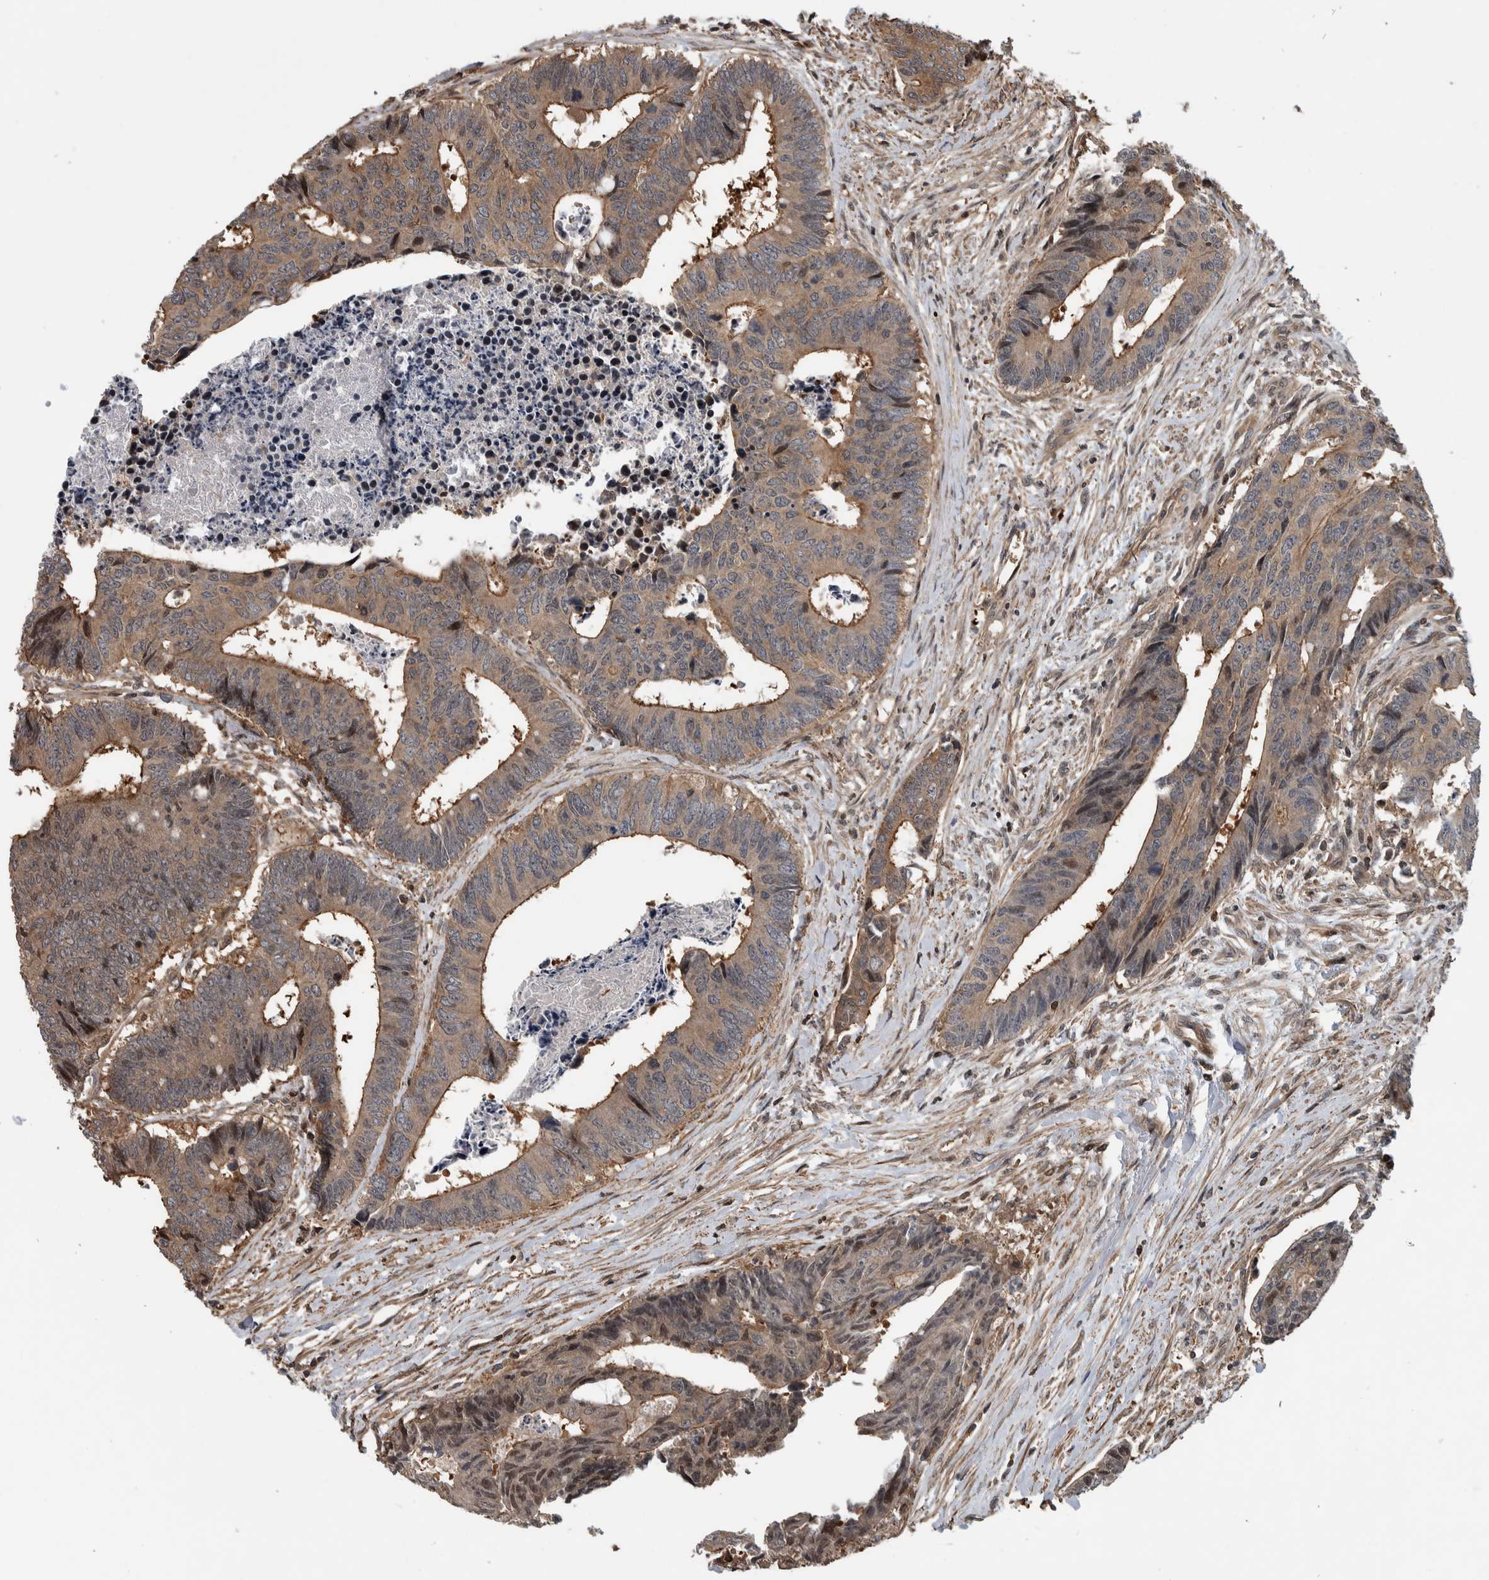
{"staining": {"intensity": "moderate", "quantity": ">75%", "location": "cytoplasmic/membranous"}, "tissue": "colorectal cancer", "cell_type": "Tumor cells", "image_type": "cancer", "snomed": [{"axis": "morphology", "description": "Adenocarcinoma, NOS"}, {"axis": "topography", "description": "Rectum"}], "caption": "Brown immunohistochemical staining in adenocarcinoma (colorectal) displays moderate cytoplasmic/membranous staining in approximately >75% of tumor cells.", "gene": "ARFGEF1", "patient": {"sex": "male", "age": 84}}